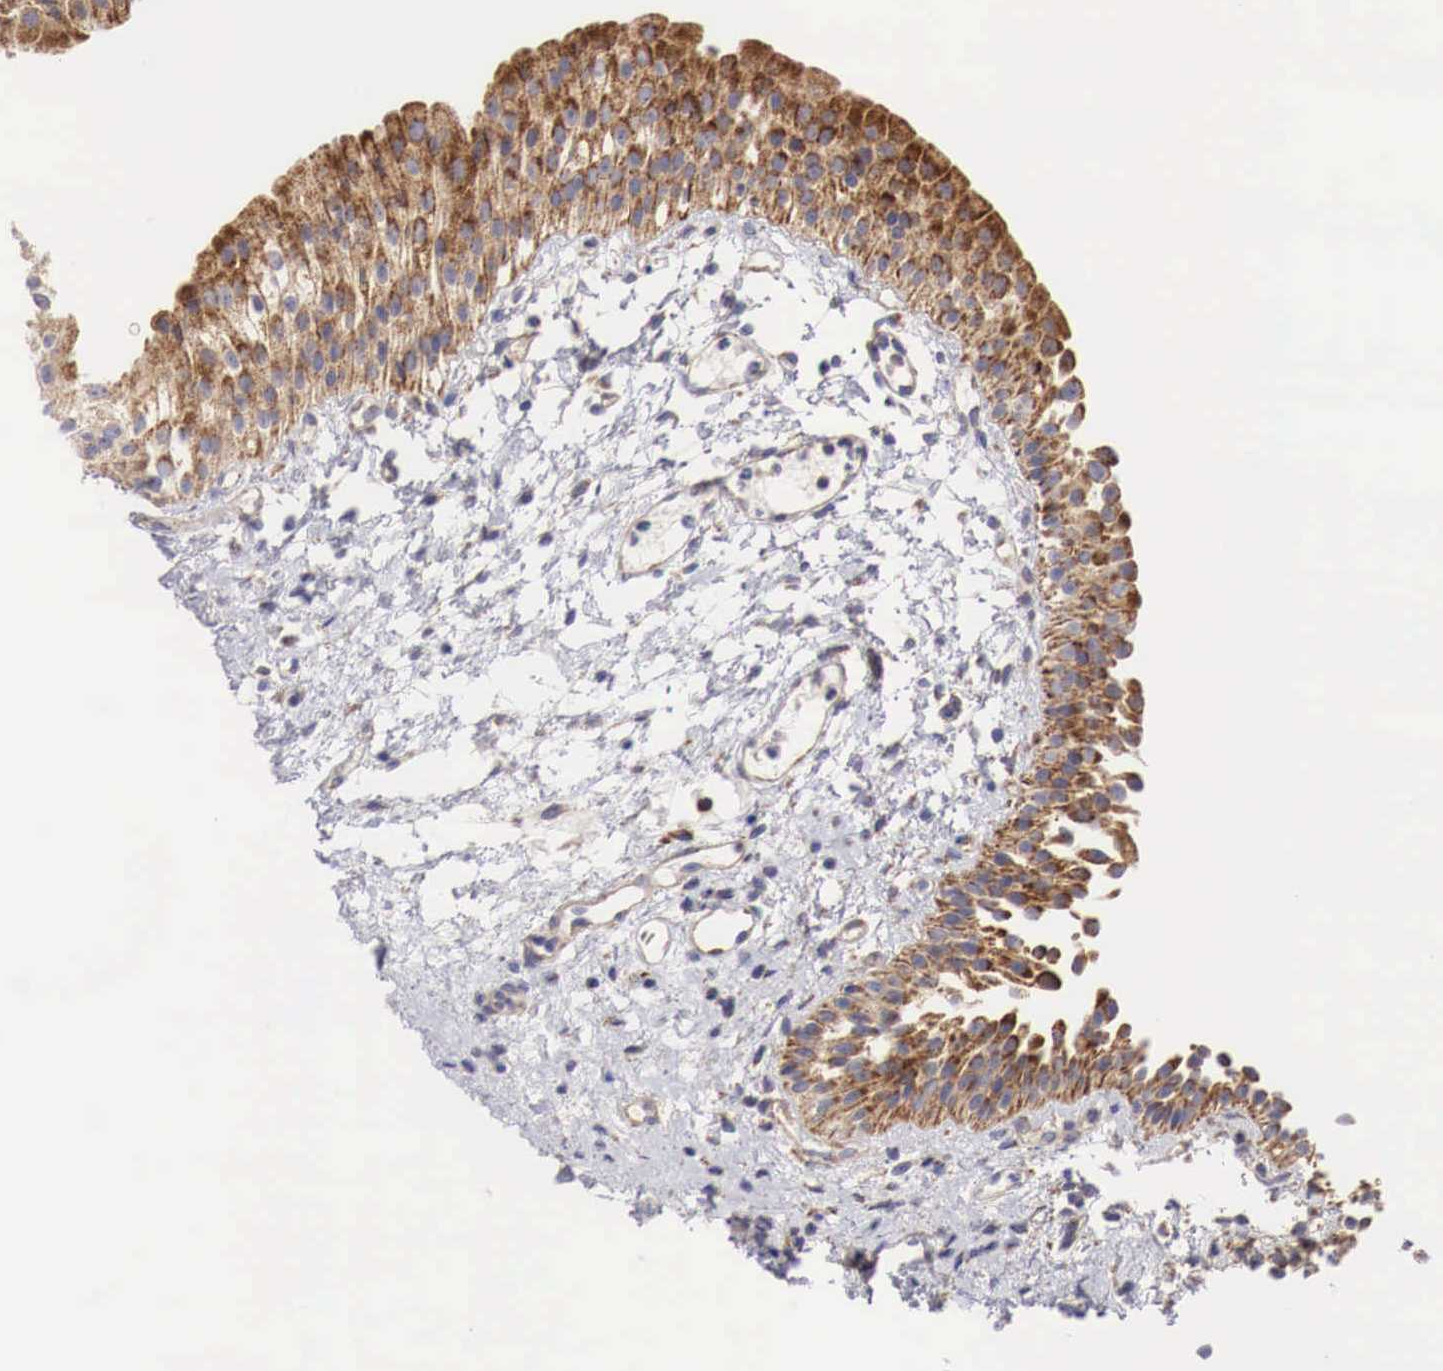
{"staining": {"intensity": "strong", "quantity": ">75%", "location": "cytoplasmic/membranous"}, "tissue": "urinary bladder", "cell_type": "Urothelial cells", "image_type": "normal", "snomed": [{"axis": "morphology", "description": "Normal tissue, NOS"}, {"axis": "topography", "description": "Urinary bladder"}], "caption": "High-power microscopy captured an immunohistochemistry micrograph of unremarkable urinary bladder, revealing strong cytoplasmic/membranous positivity in about >75% of urothelial cells.", "gene": "XPNPEP3", "patient": {"sex": "male", "age": 48}}